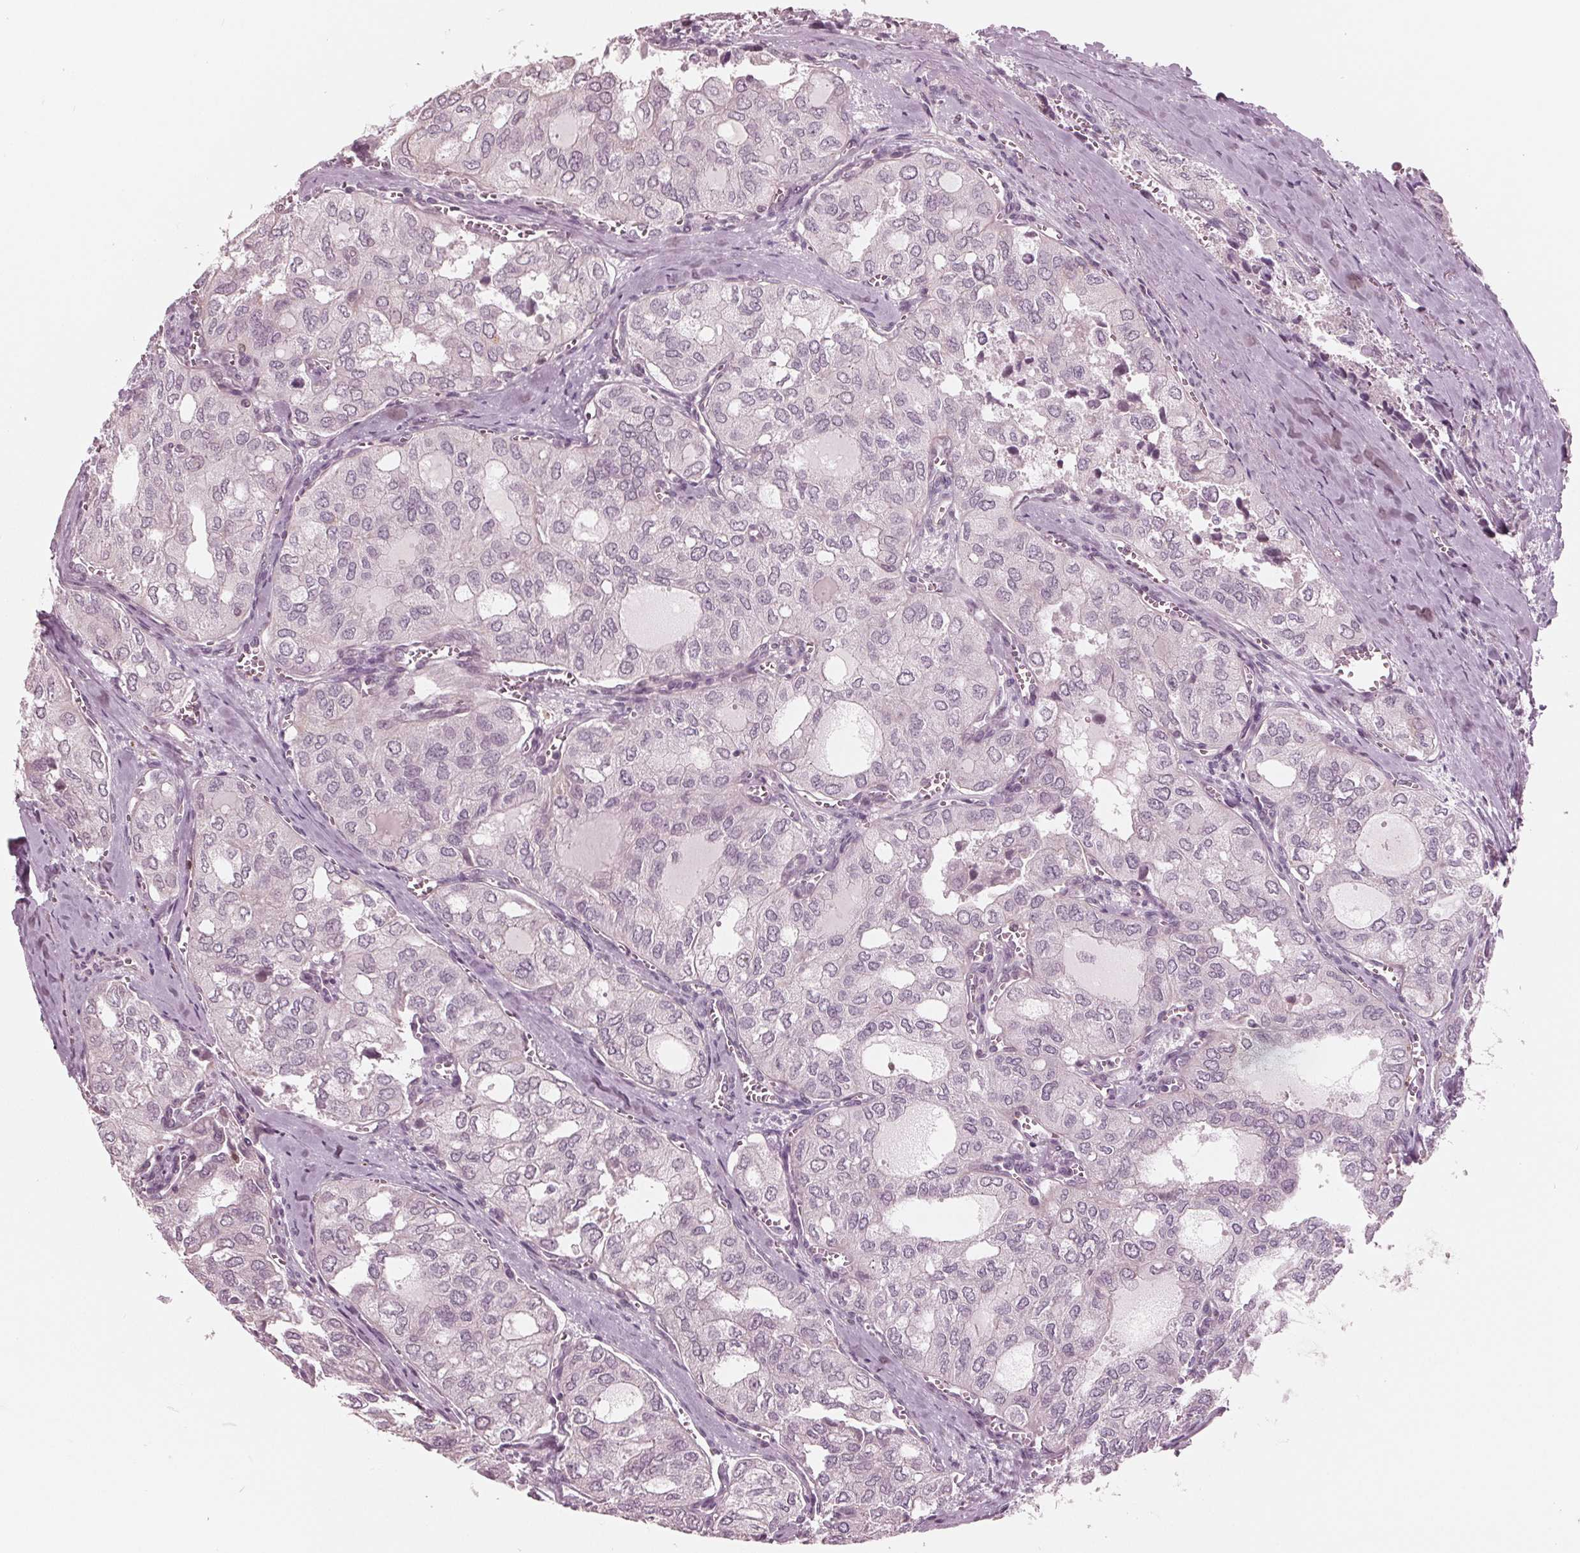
{"staining": {"intensity": "negative", "quantity": "none", "location": "none"}, "tissue": "thyroid cancer", "cell_type": "Tumor cells", "image_type": "cancer", "snomed": [{"axis": "morphology", "description": "Follicular adenoma carcinoma, NOS"}, {"axis": "topography", "description": "Thyroid gland"}], "caption": "Tumor cells show no significant protein expression in thyroid cancer (follicular adenoma carcinoma). (DAB (3,3'-diaminobenzidine) immunohistochemistry, high magnification).", "gene": "ING3", "patient": {"sex": "male", "age": 75}}